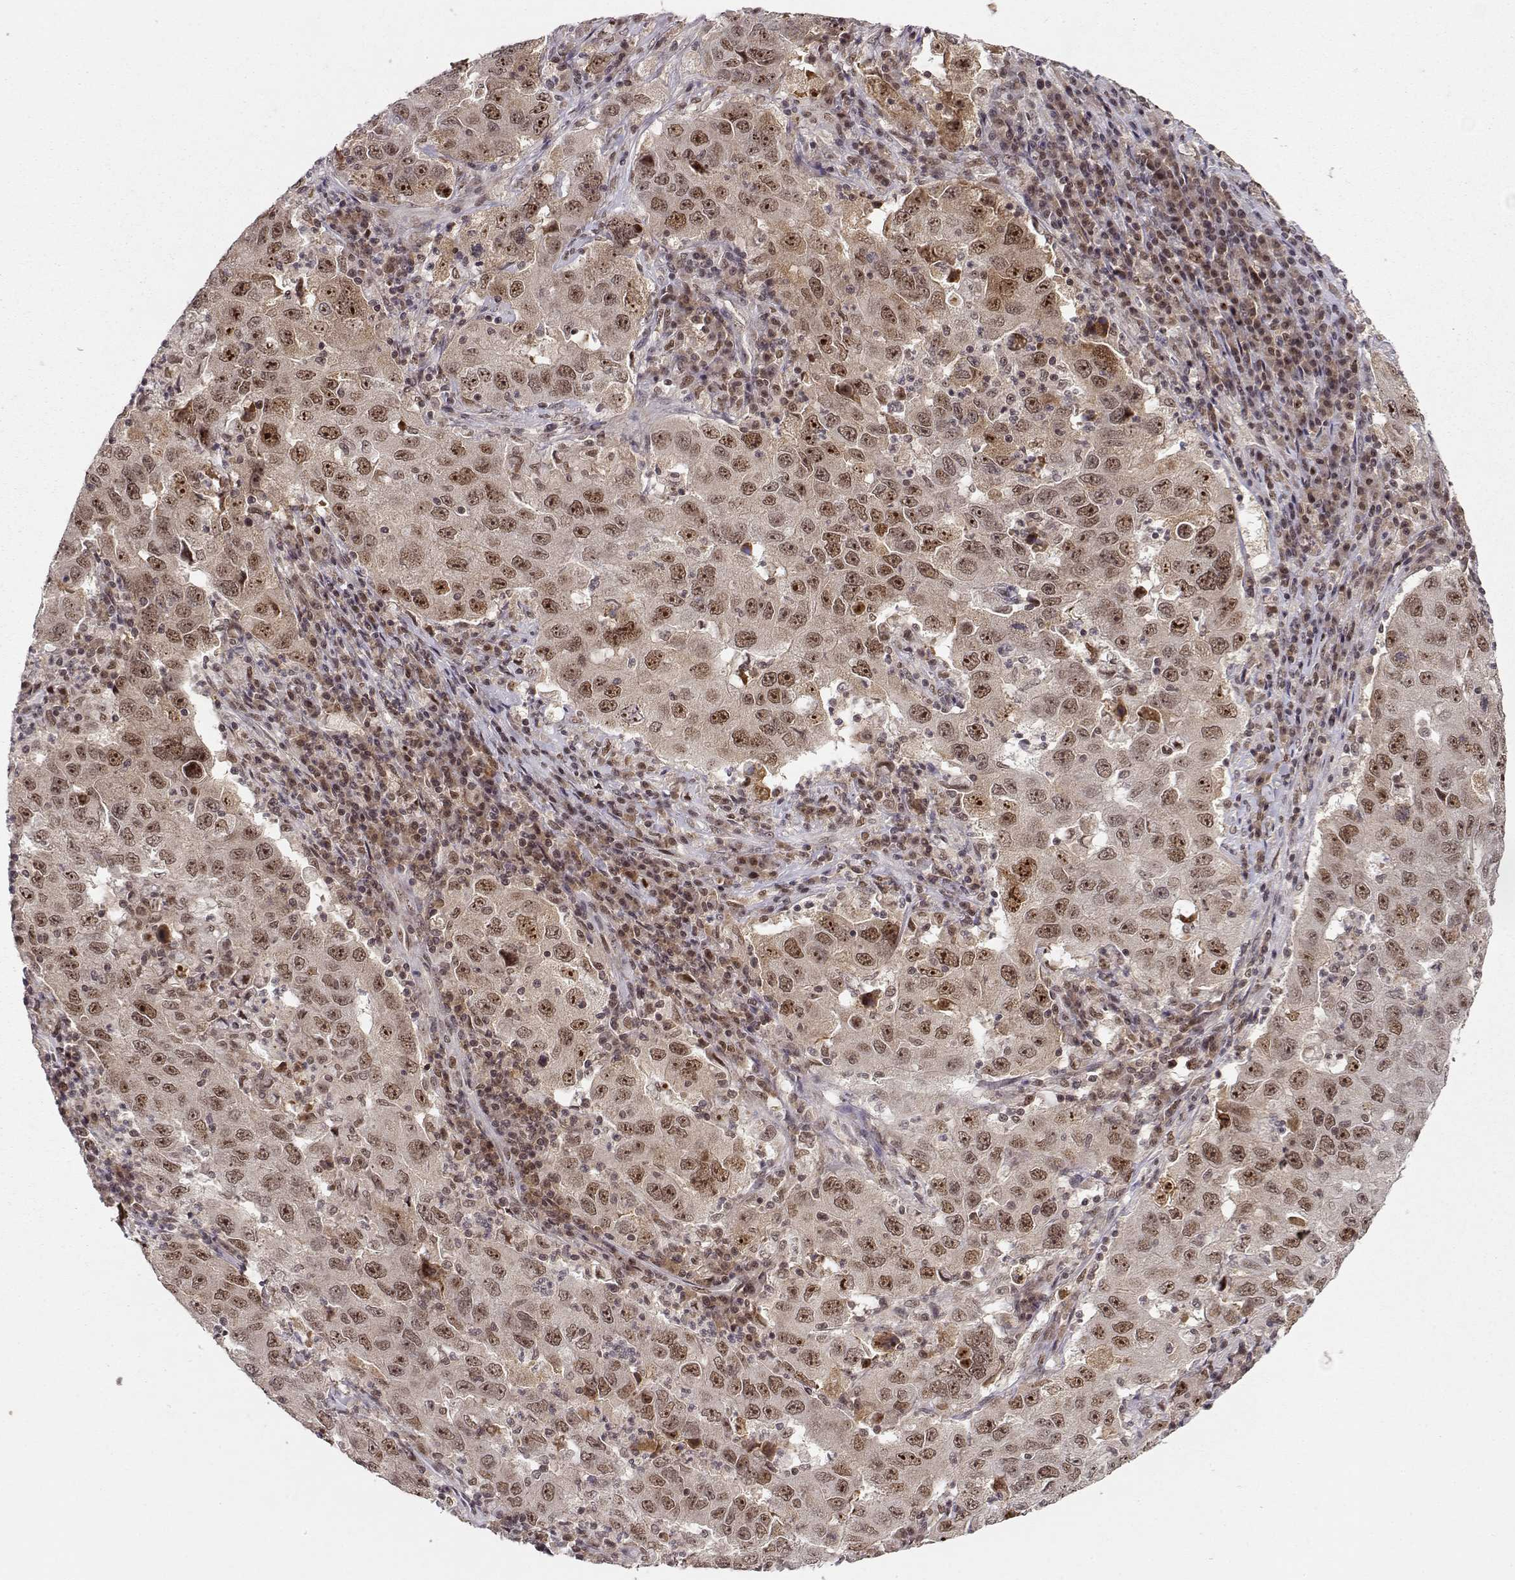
{"staining": {"intensity": "moderate", "quantity": ">75%", "location": "nuclear"}, "tissue": "lung cancer", "cell_type": "Tumor cells", "image_type": "cancer", "snomed": [{"axis": "morphology", "description": "Adenocarcinoma, NOS"}, {"axis": "topography", "description": "Lung"}], "caption": "Moderate nuclear protein staining is identified in approximately >75% of tumor cells in lung cancer (adenocarcinoma).", "gene": "CSNK2A1", "patient": {"sex": "male", "age": 73}}